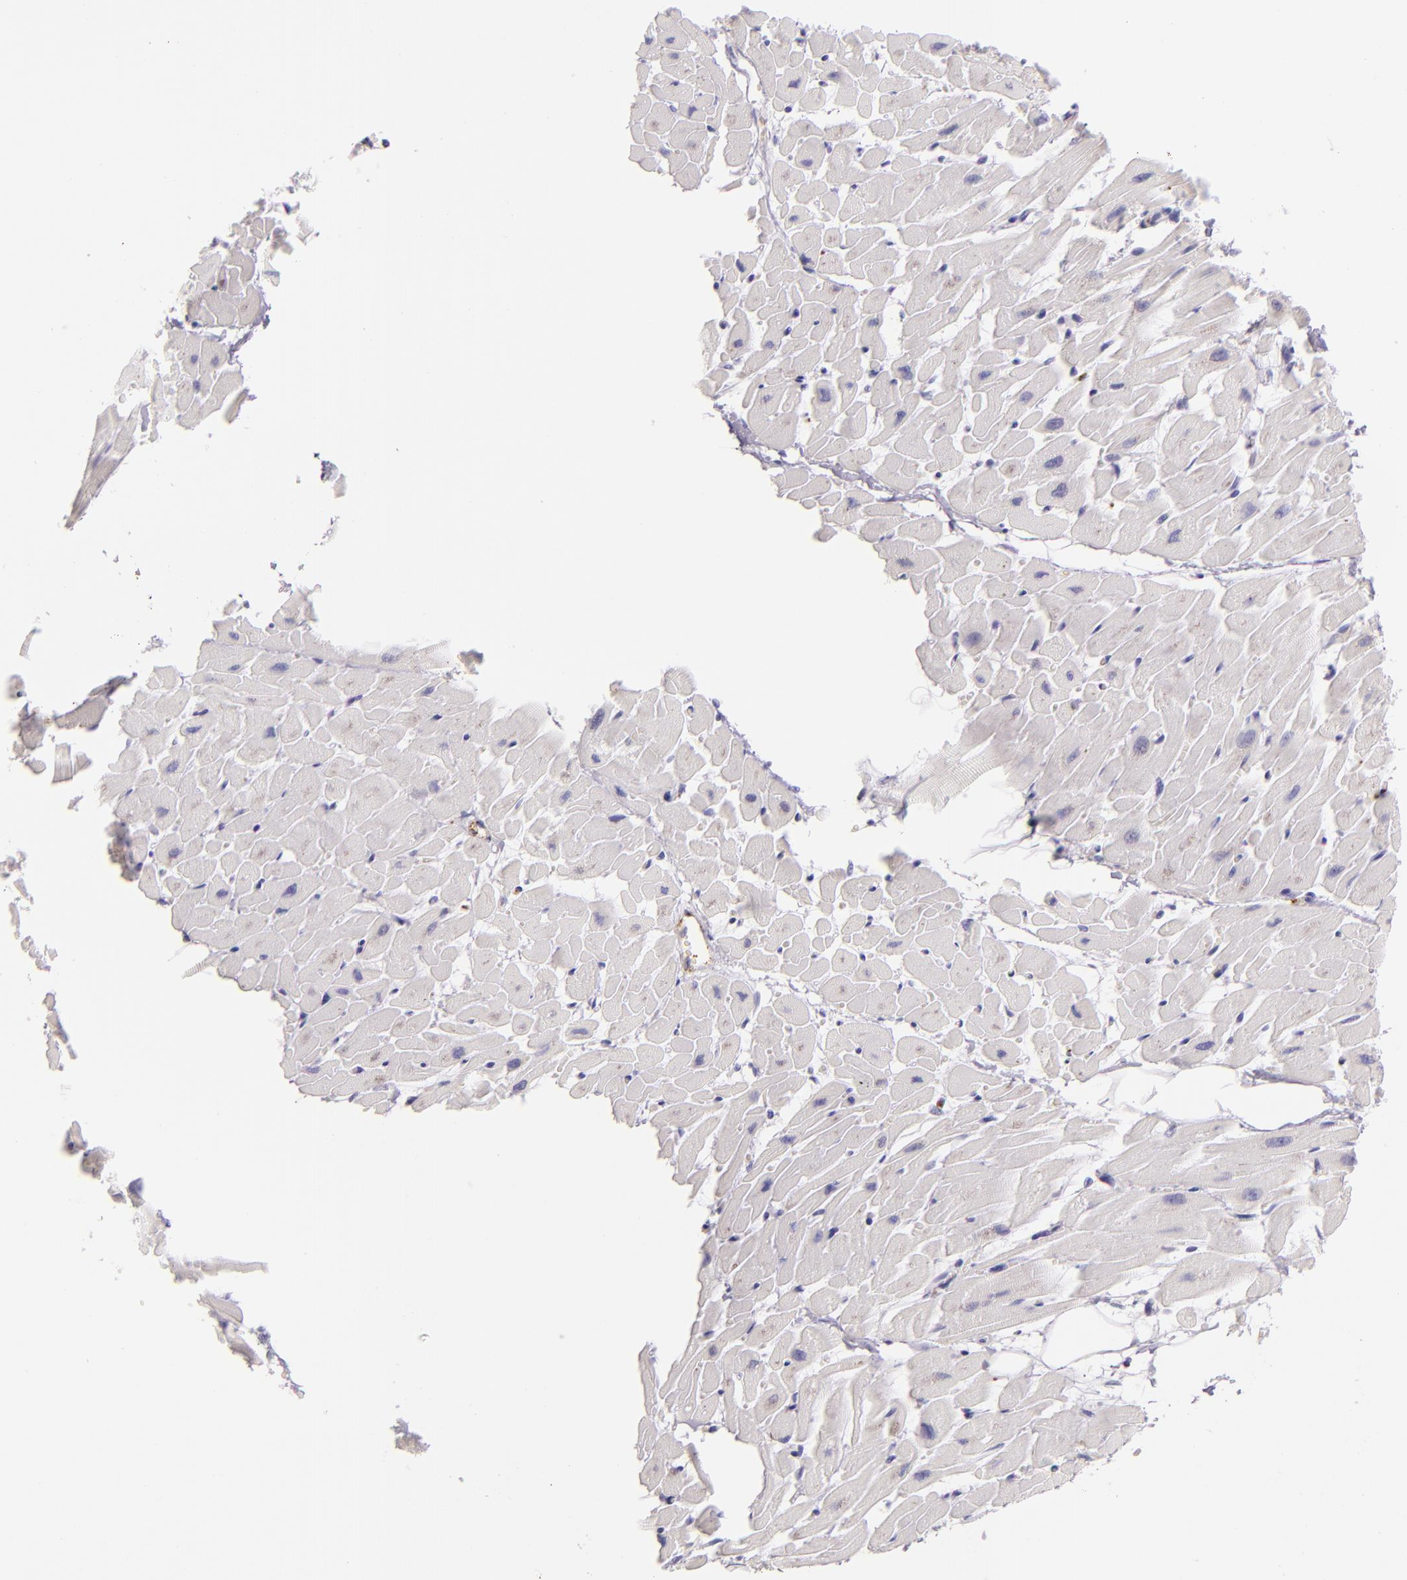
{"staining": {"intensity": "negative", "quantity": "none", "location": "none"}, "tissue": "heart muscle", "cell_type": "Cardiomyocytes", "image_type": "normal", "snomed": [{"axis": "morphology", "description": "Normal tissue, NOS"}, {"axis": "topography", "description": "Heart"}], "caption": "IHC of benign heart muscle reveals no expression in cardiomyocytes. Nuclei are stained in blue.", "gene": "SELP", "patient": {"sex": "female", "age": 19}}